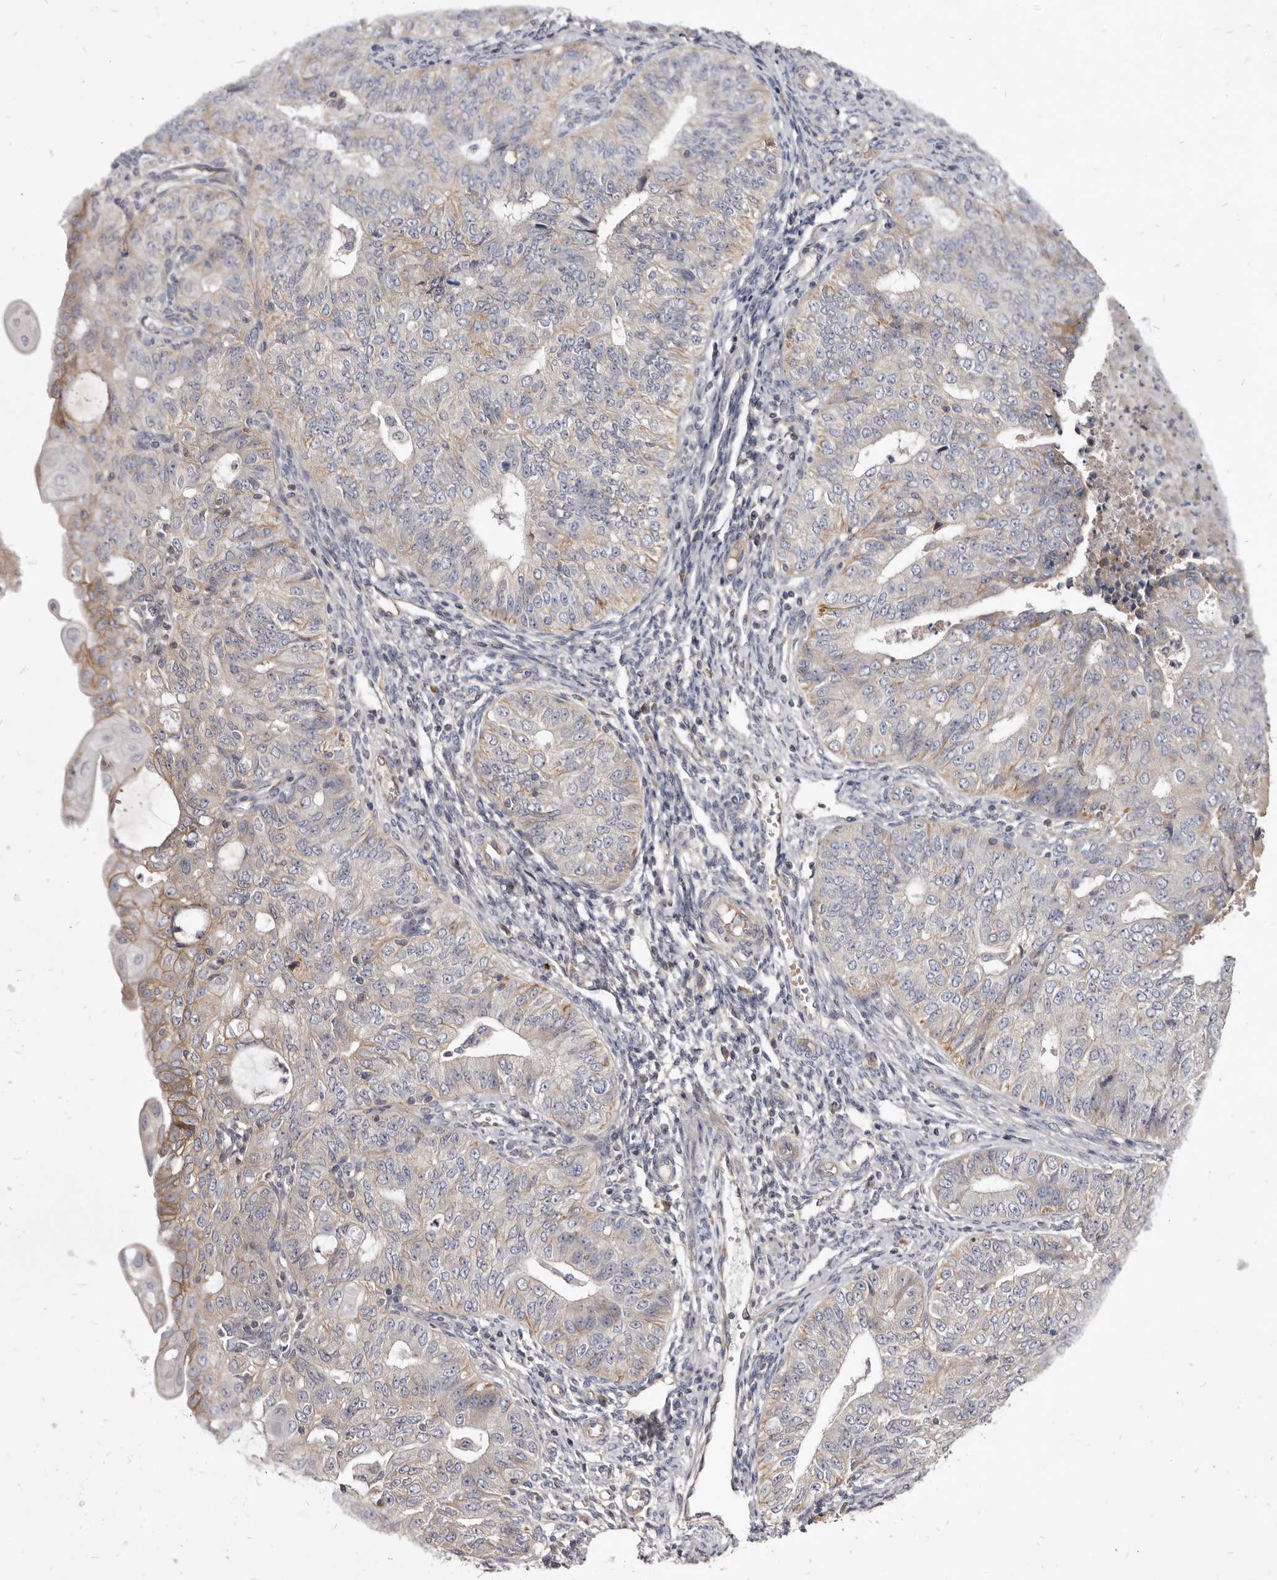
{"staining": {"intensity": "moderate", "quantity": "<25%", "location": "cytoplasmic/membranous"}, "tissue": "endometrial cancer", "cell_type": "Tumor cells", "image_type": "cancer", "snomed": [{"axis": "morphology", "description": "Adenocarcinoma, NOS"}, {"axis": "topography", "description": "Endometrium"}], "caption": "The immunohistochemical stain labels moderate cytoplasmic/membranous positivity in tumor cells of endometrial cancer tissue.", "gene": "FAS", "patient": {"sex": "female", "age": 32}}